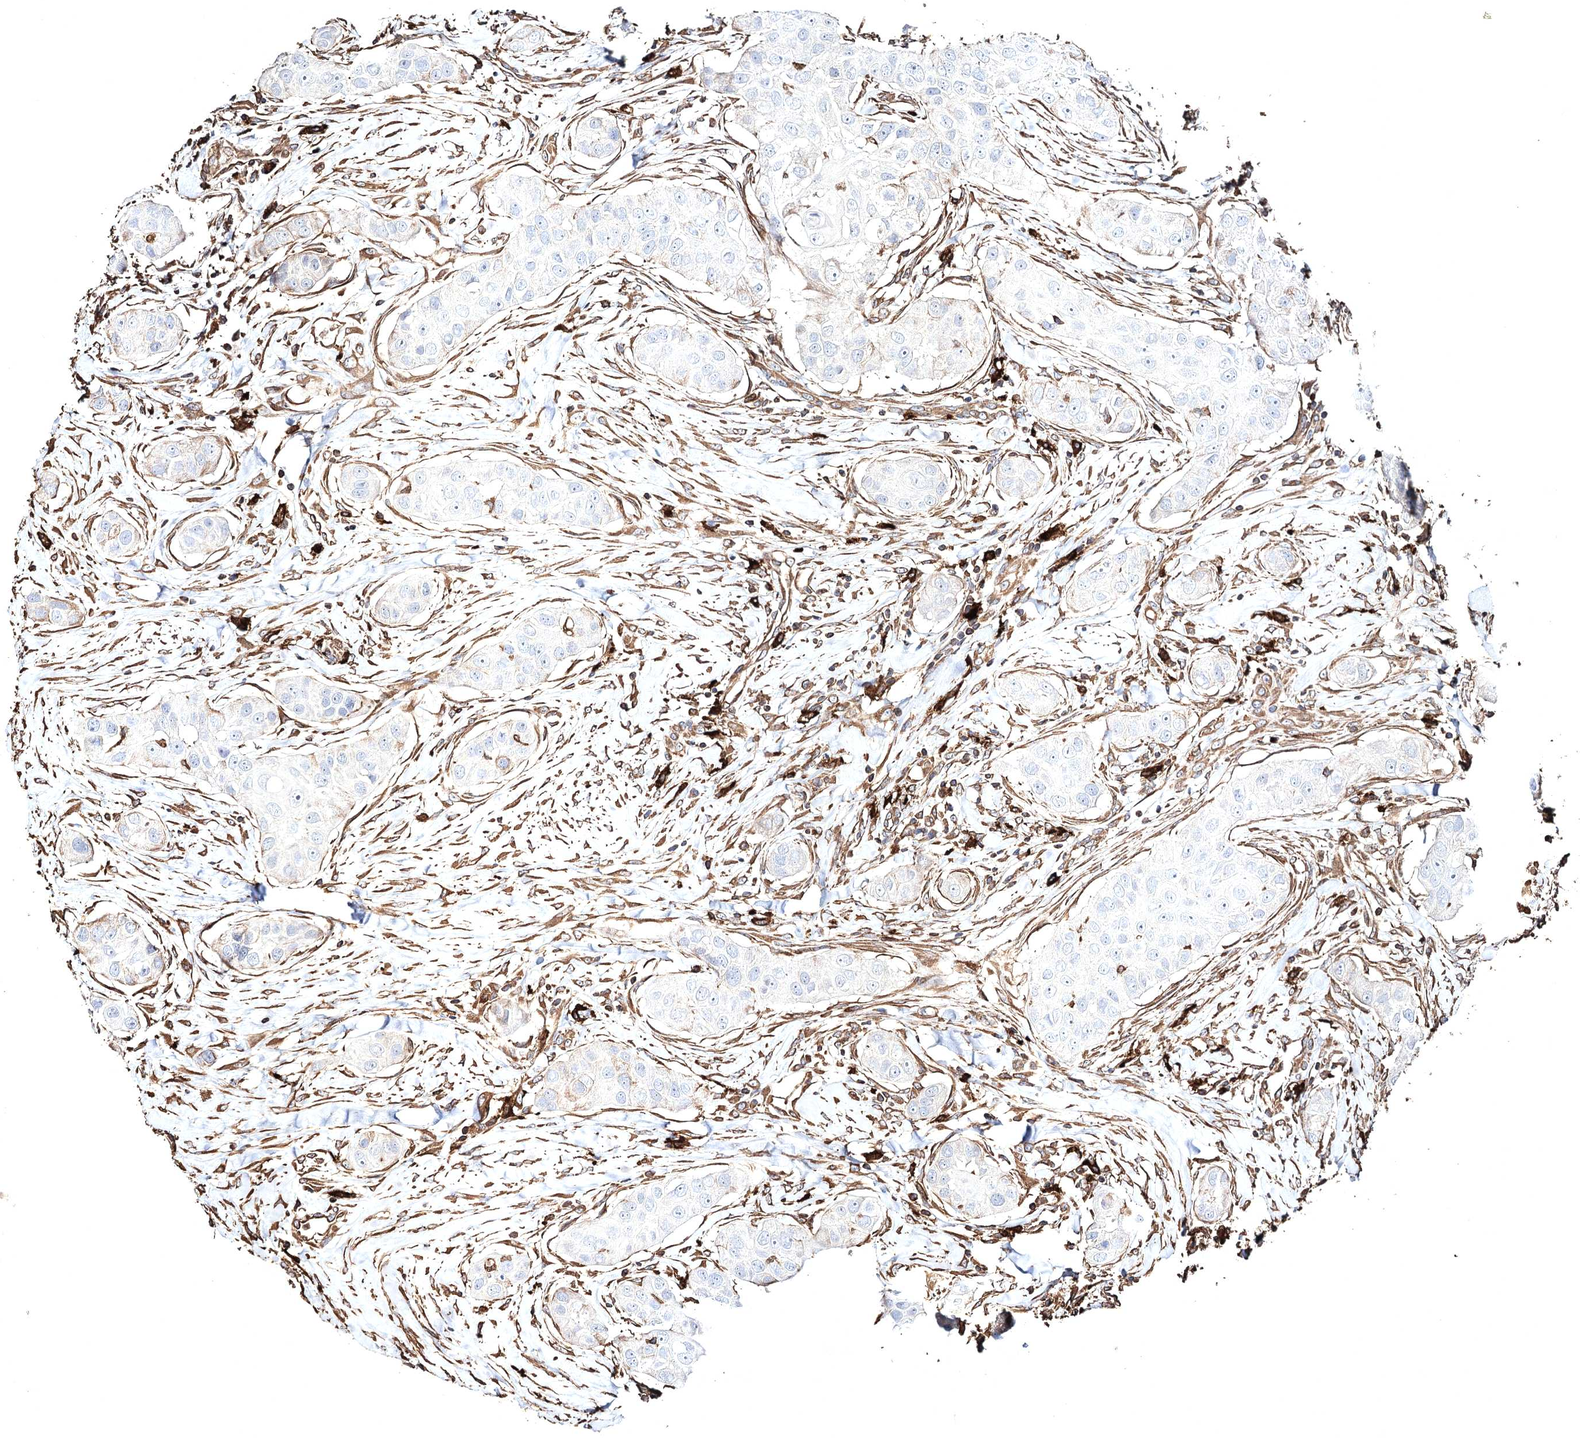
{"staining": {"intensity": "weak", "quantity": "<25%", "location": "cytoplasmic/membranous"}, "tissue": "head and neck cancer", "cell_type": "Tumor cells", "image_type": "cancer", "snomed": [{"axis": "morphology", "description": "Normal tissue, NOS"}, {"axis": "morphology", "description": "Squamous cell carcinoma, NOS"}, {"axis": "topography", "description": "Skeletal muscle"}, {"axis": "topography", "description": "Head-Neck"}], "caption": "Immunohistochemistry image of head and neck squamous cell carcinoma stained for a protein (brown), which reveals no positivity in tumor cells.", "gene": "CLEC4M", "patient": {"sex": "male", "age": 51}}